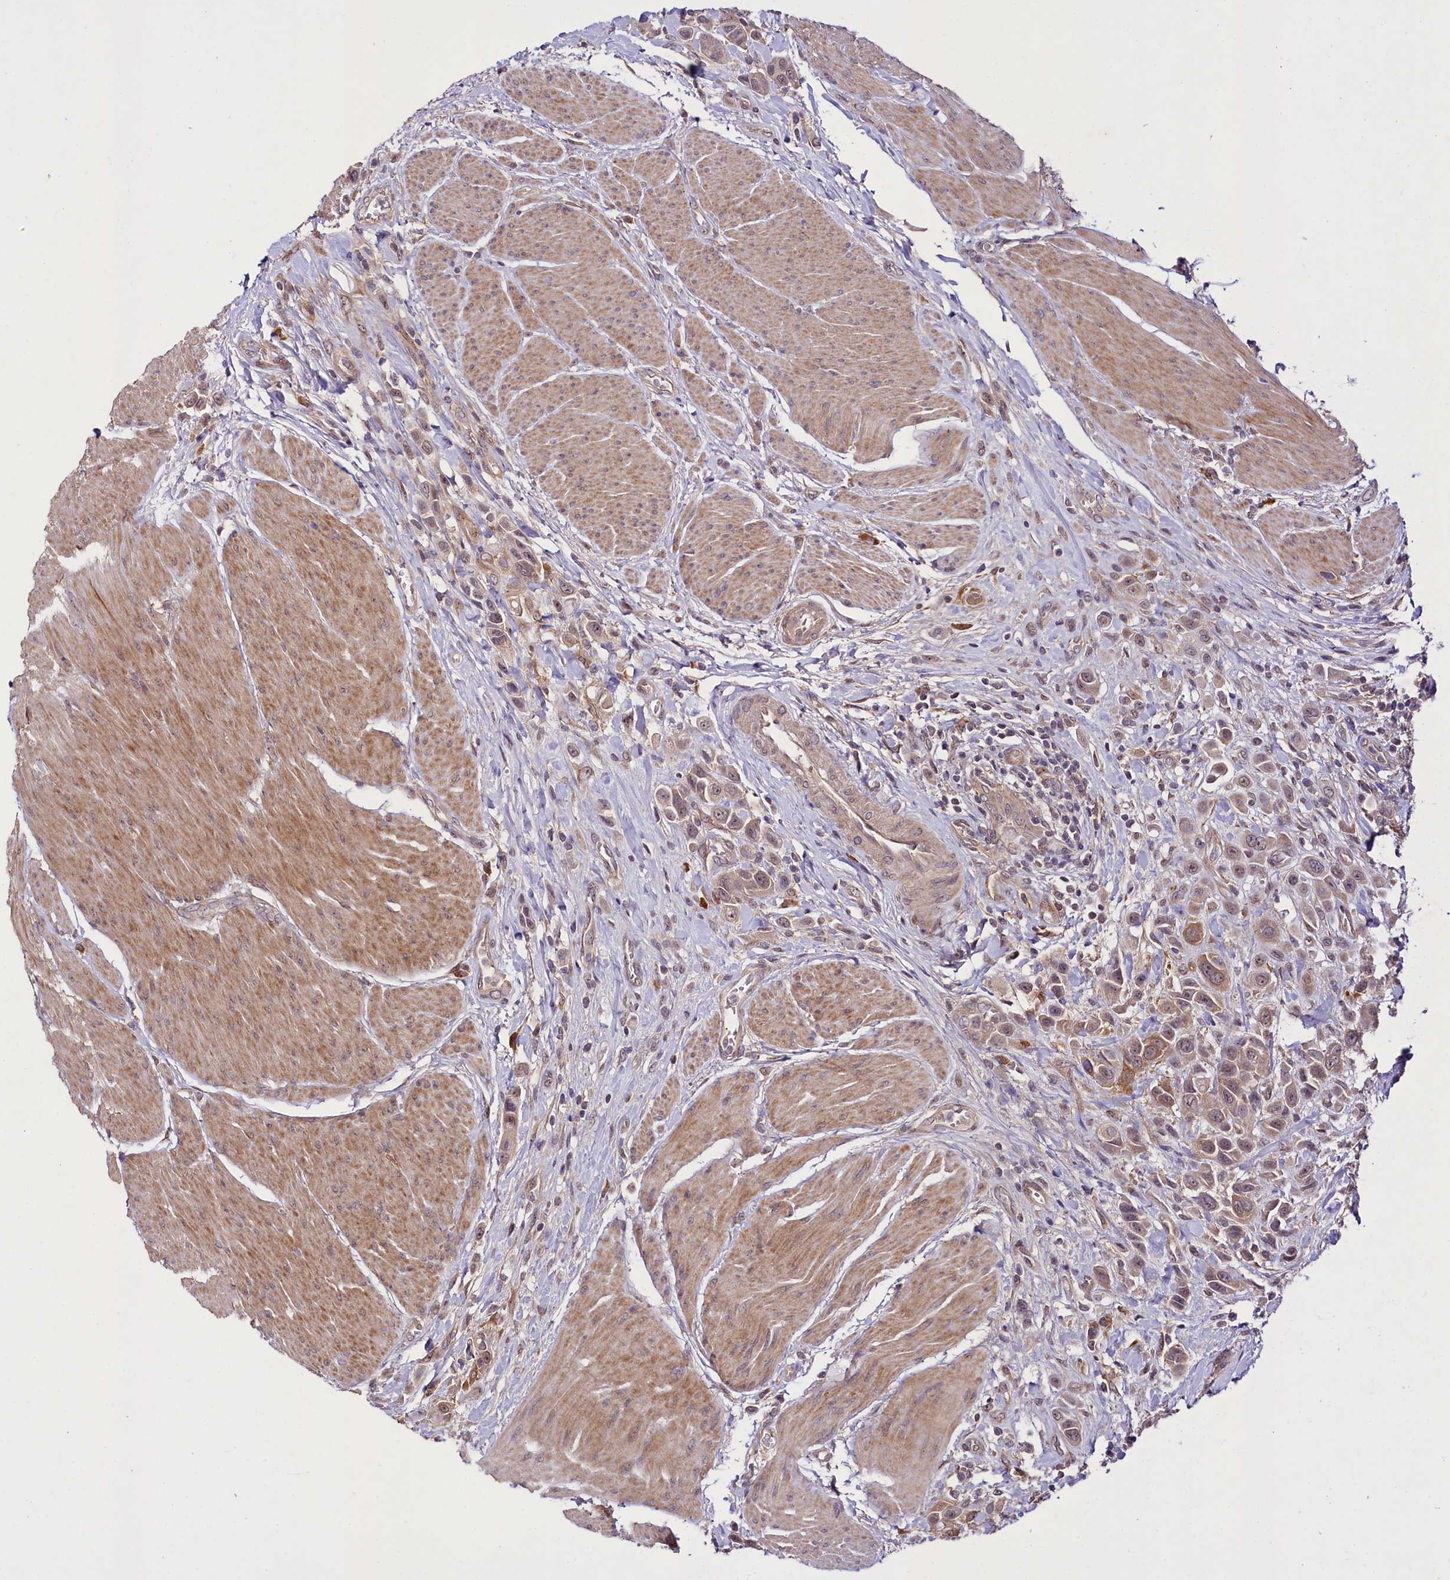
{"staining": {"intensity": "moderate", "quantity": "<25%", "location": "cytoplasmic/membranous"}, "tissue": "urothelial cancer", "cell_type": "Tumor cells", "image_type": "cancer", "snomed": [{"axis": "morphology", "description": "Urothelial carcinoma, High grade"}, {"axis": "topography", "description": "Urinary bladder"}], "caption": "Approximately <25% of tumor cells in urothelial carcinoma (high-grade) reveal moderate cytoplasmic/membranous protein expression as visualized by brown immunohistochemical staining.", "gene": "PHLDB1", "patient": {"sex": "male", "age": 50}}